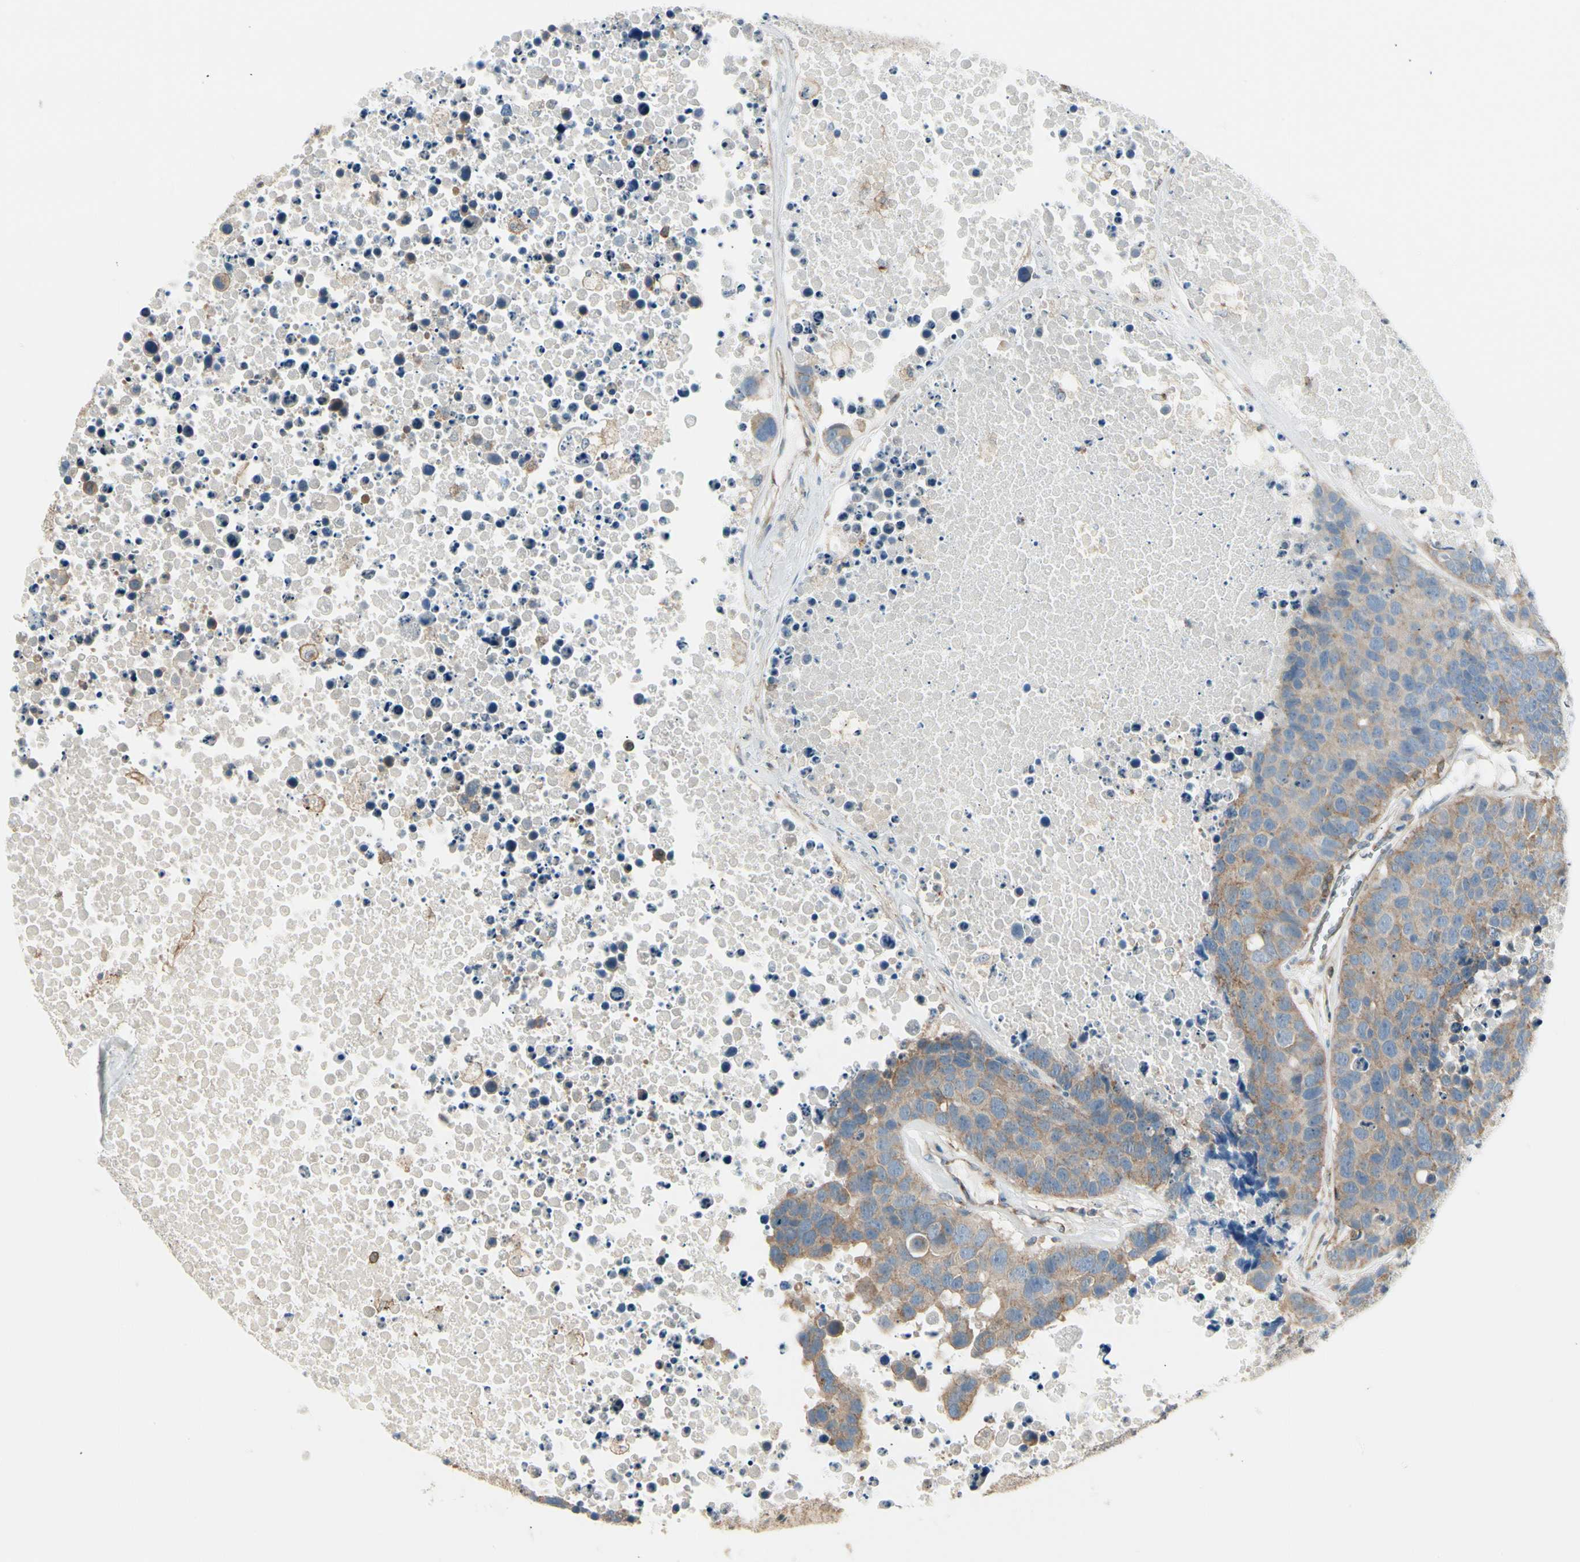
{"staining": {"intensity": "moderate", "quantity": ">75%", "location": "cytoplasmic/membranous"}, "tissue": "carcinoid", "cell_type": "Tumor cells", "image_type": "cancer", "snomed": [{"axis": "morphology", "description": "Carcinoid, malignant, NOS"}, {"axis": "topography", "description": "Lung"}], "caption": "Carcinoid tissue displays moderate cytoplasmic/membranous positivity in about >75% of tumor cells, visualized by immunohistochemistry.", "gene": "AGFG1", "patient": {"sex": "male", "age": 60}}